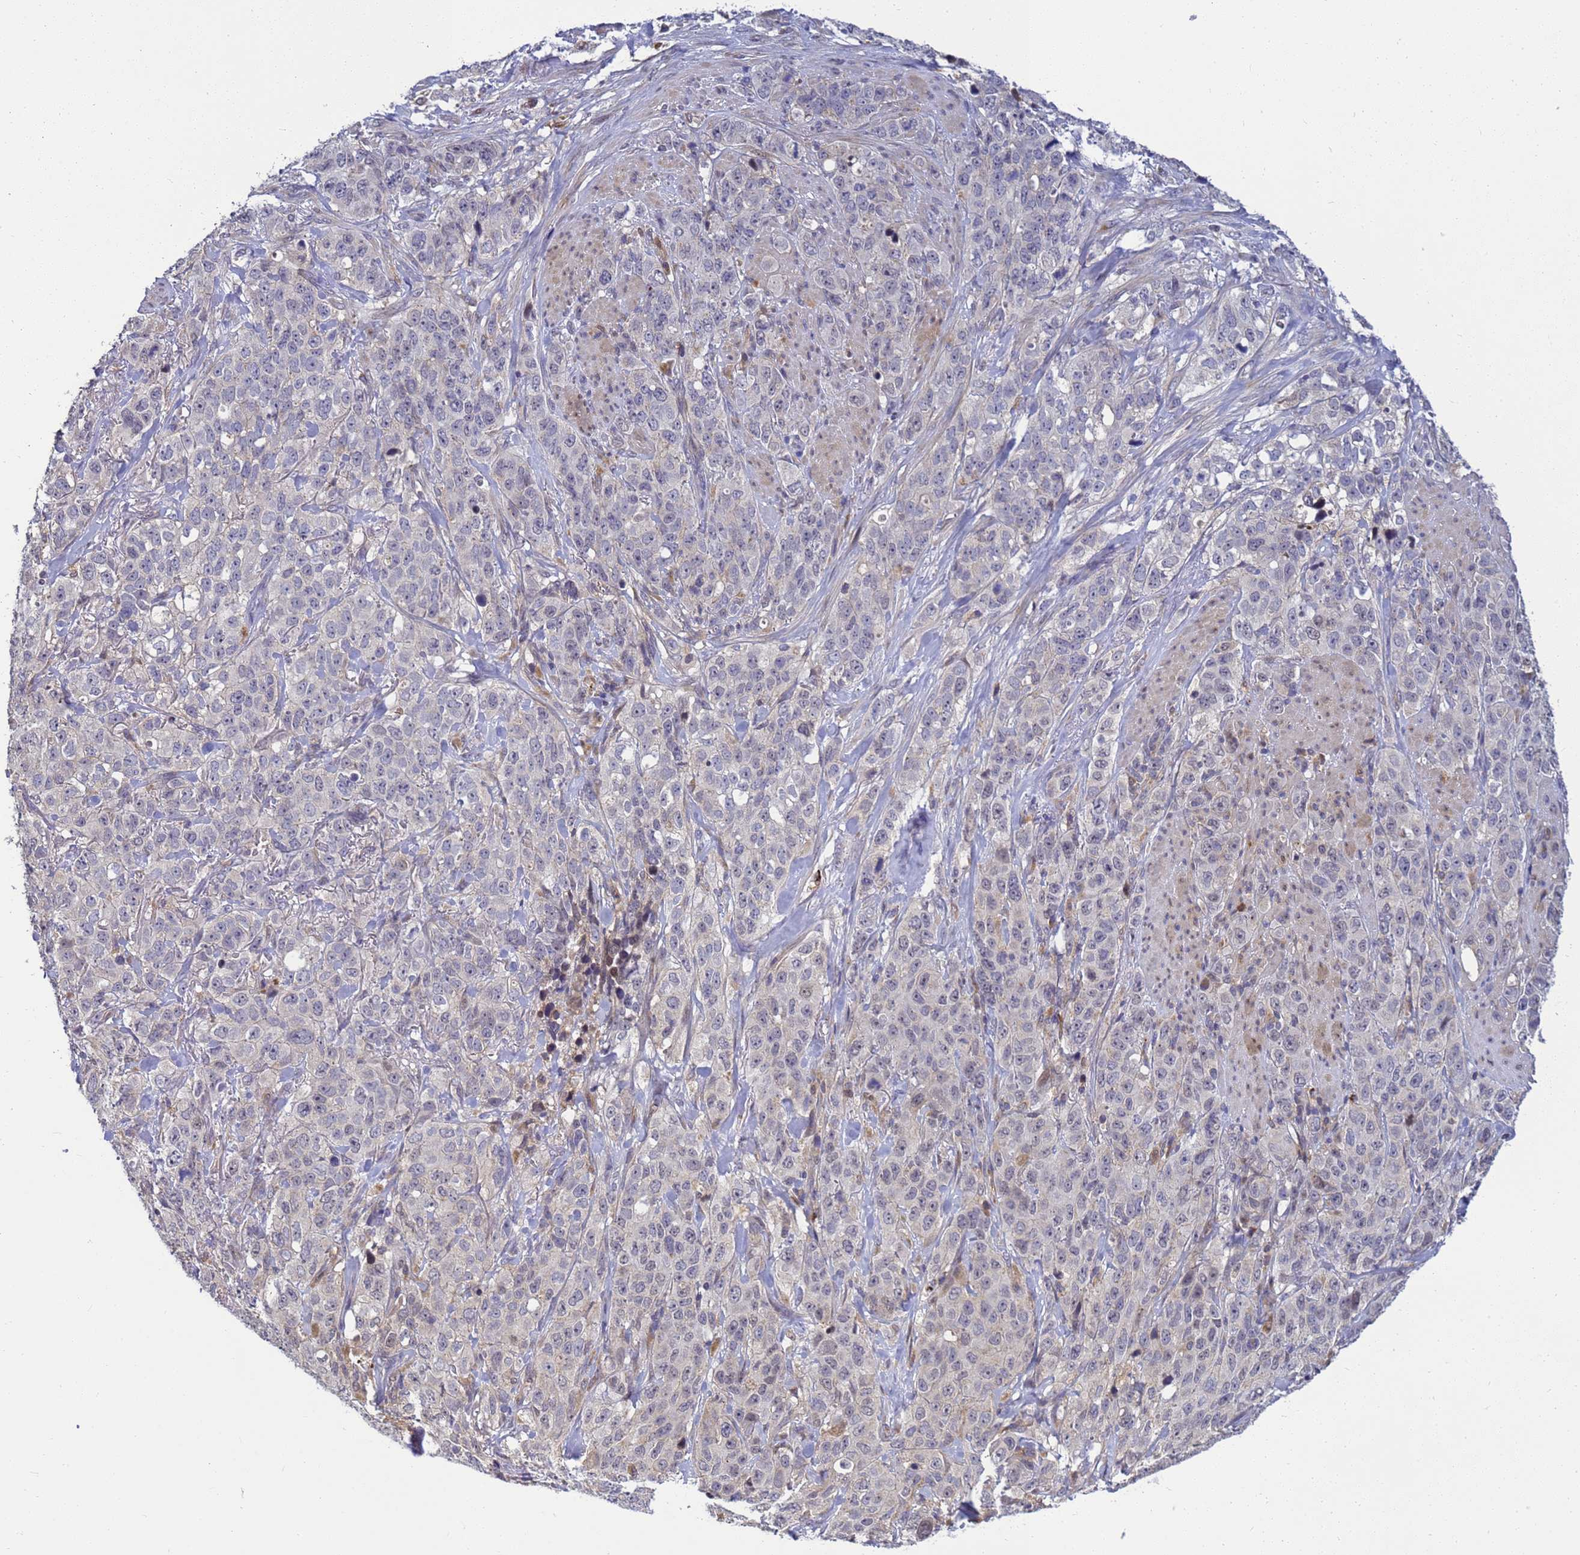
{"staining": {"intensity": "negative", "quantity": "none", "location": "none"}, "tissue": "stomach cancer", "cell_type": "Tumor cells", "image_type": "cancer", "snomed": [{"axis": "morphology", "description": "Adenocarcinoma, NOS"}, {"axis": "topography", "description": "Stomach"}], "caption": "DAB immunohistochemical staining of stomach cancer (adenocarcinoma) demonstrates no significant expression in tumor cells.", "gene": "TMEM74B", "patient": {"sex": "male", "age": 48}}